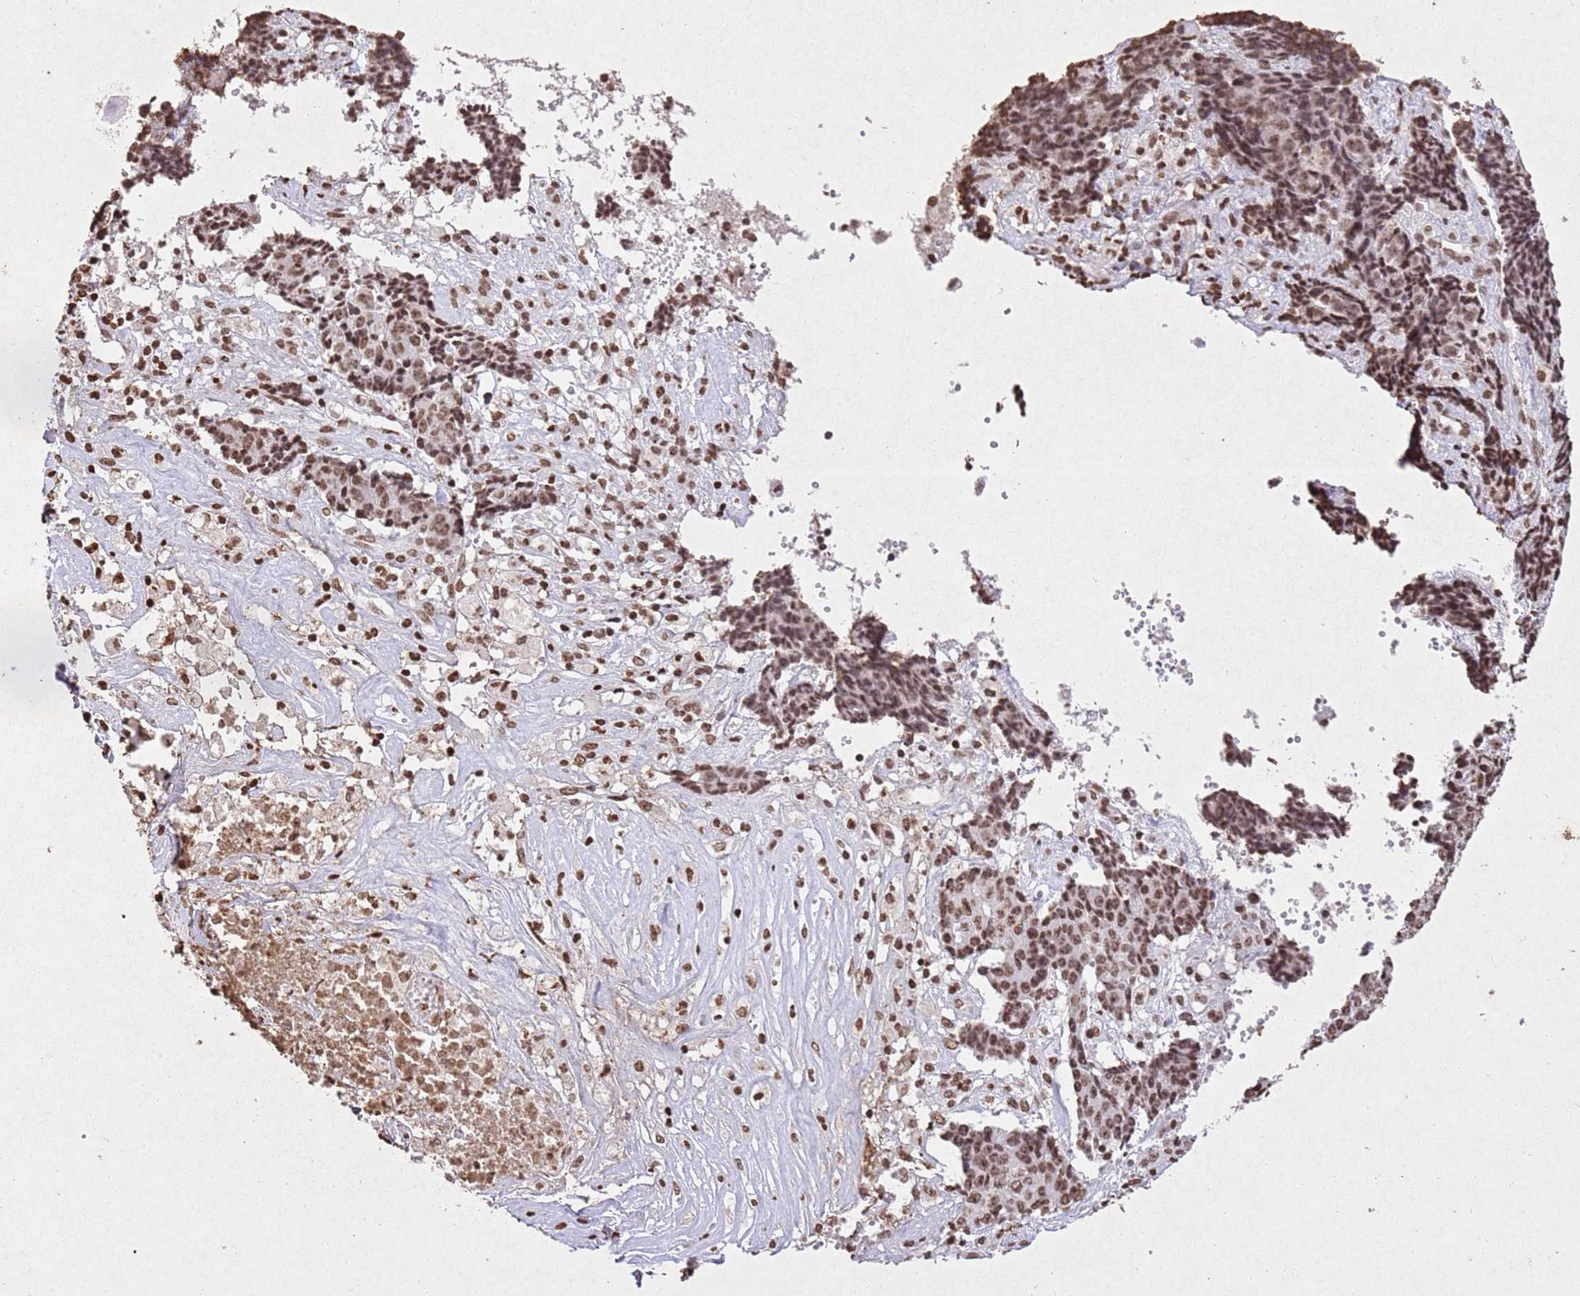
{"staining": {"intensity": "moderate", "quantity": ">75%", "location": "nuclear"}, "tissue": "ovarian cancer", "cell_type": "Tumor cells", "image_type": "cancer", "snomed": [{"axis": "morphology", "description": "Carcinoma, endometroid"}, {"axis": "topography", "description": "Ovary"}], "caption": "Endometroid carcinoma (ovarian) stained with DAB immunohistochemistry (IHC) displays medium levels of moderate nuclear expression in approximately >75% of tumor cells.", "gene": "BMAL1", "patient": {"sex": "female", "age": 42}}